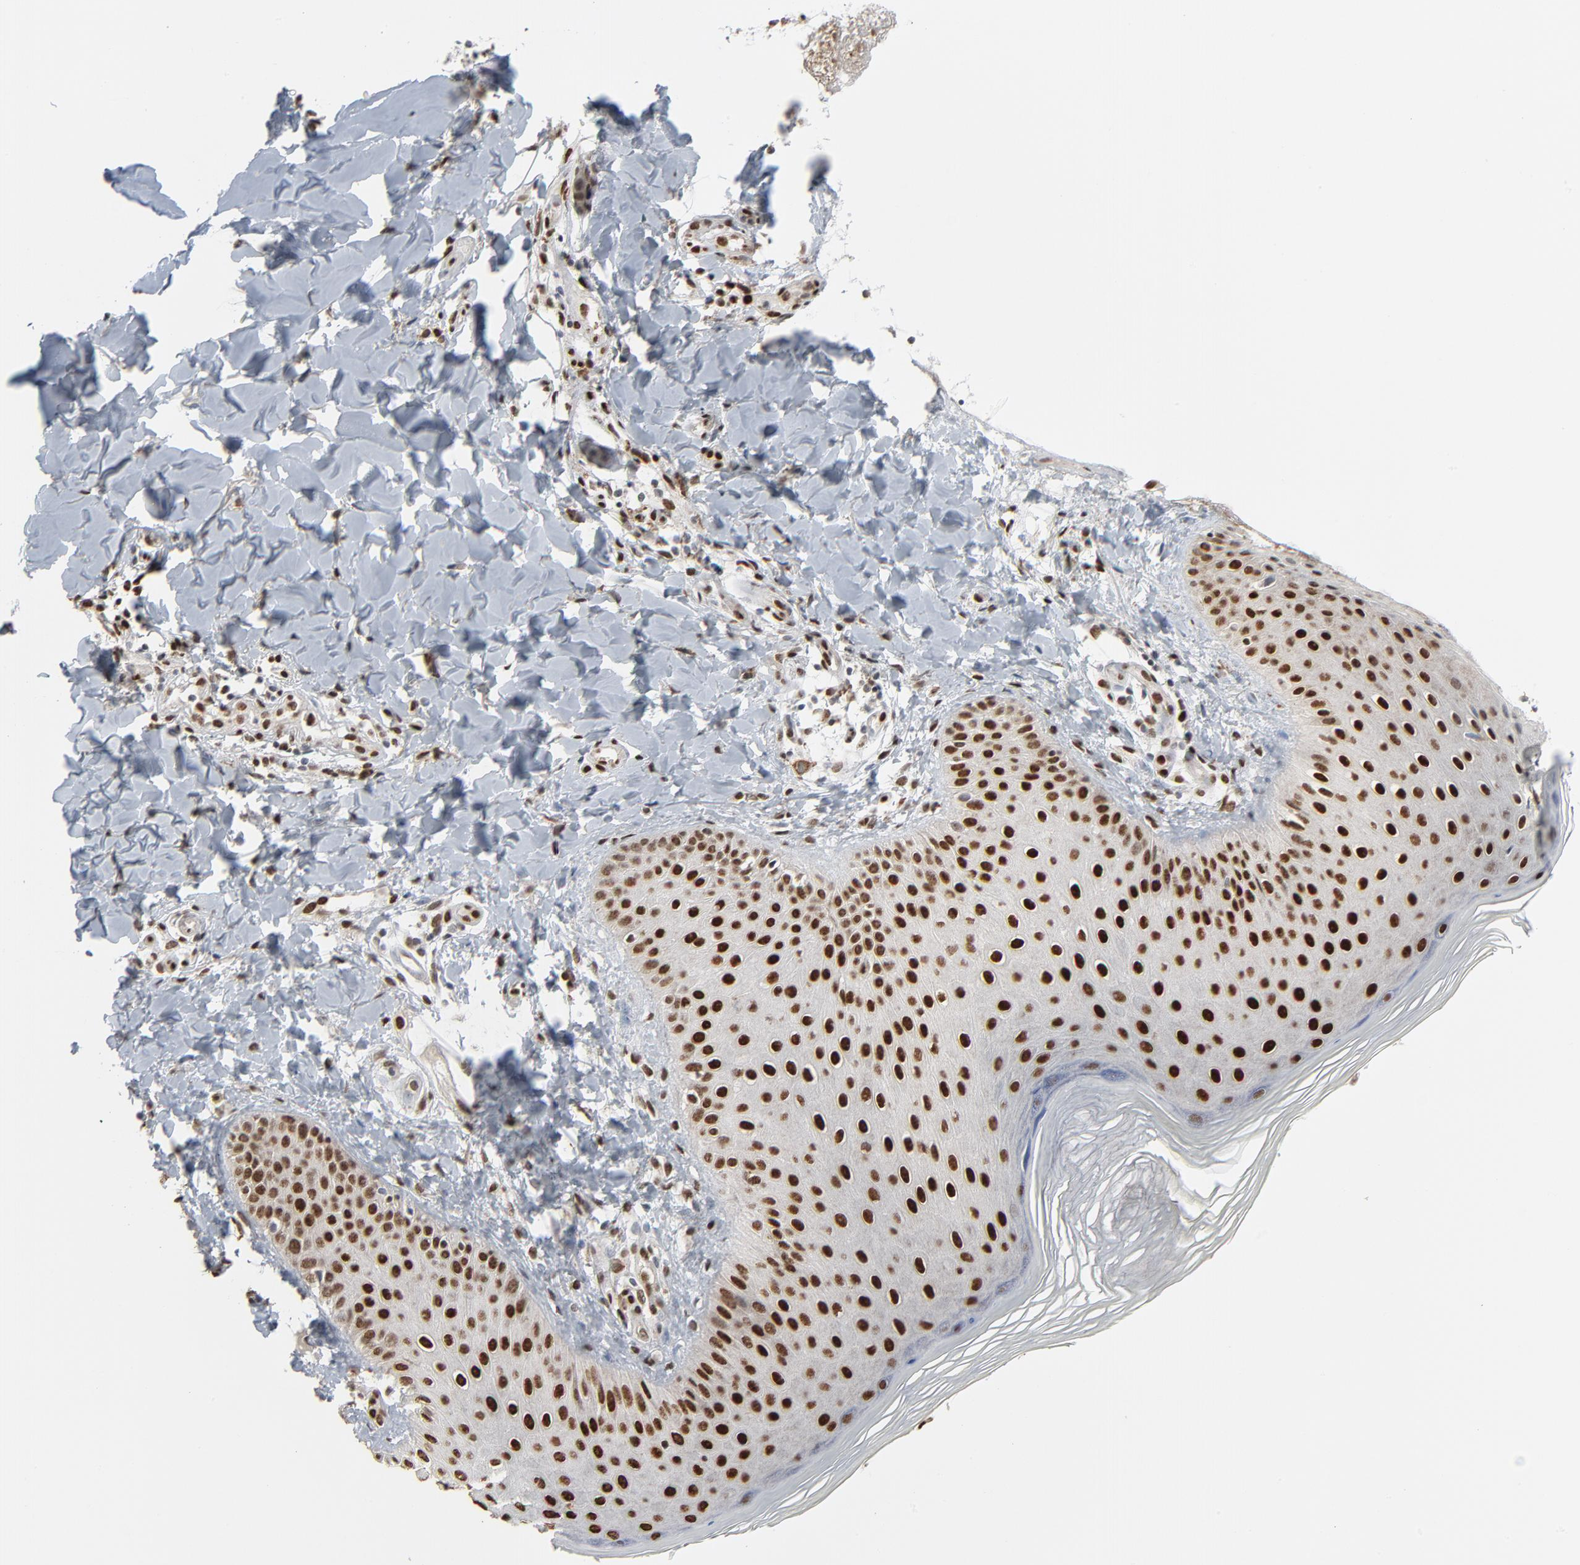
{"staining": {"intensity": "strong", "quantity": ">75%", "location": "nuclear"}, "tissue": "skin", "cell_type": "Epidermal cells", "image_type": "normal", "snomed": [{"axis": "morphology", "description": "Normal tissue, NOS"}, {"axis": "morphology", "description": "Inflammation, NOS"}, {"axis": "topography", "description": "Soft tissue"}, {"axis": "topography", "description": "Anal"}], "caption": "Immunohistochemical staining of unremarkable human skin demonstrates >75% levels of strong nuclear protein expression in approximately >75% of epidermal cells.", "gene": "CUX1", "patient": {"sex": "female", "age": 15}}